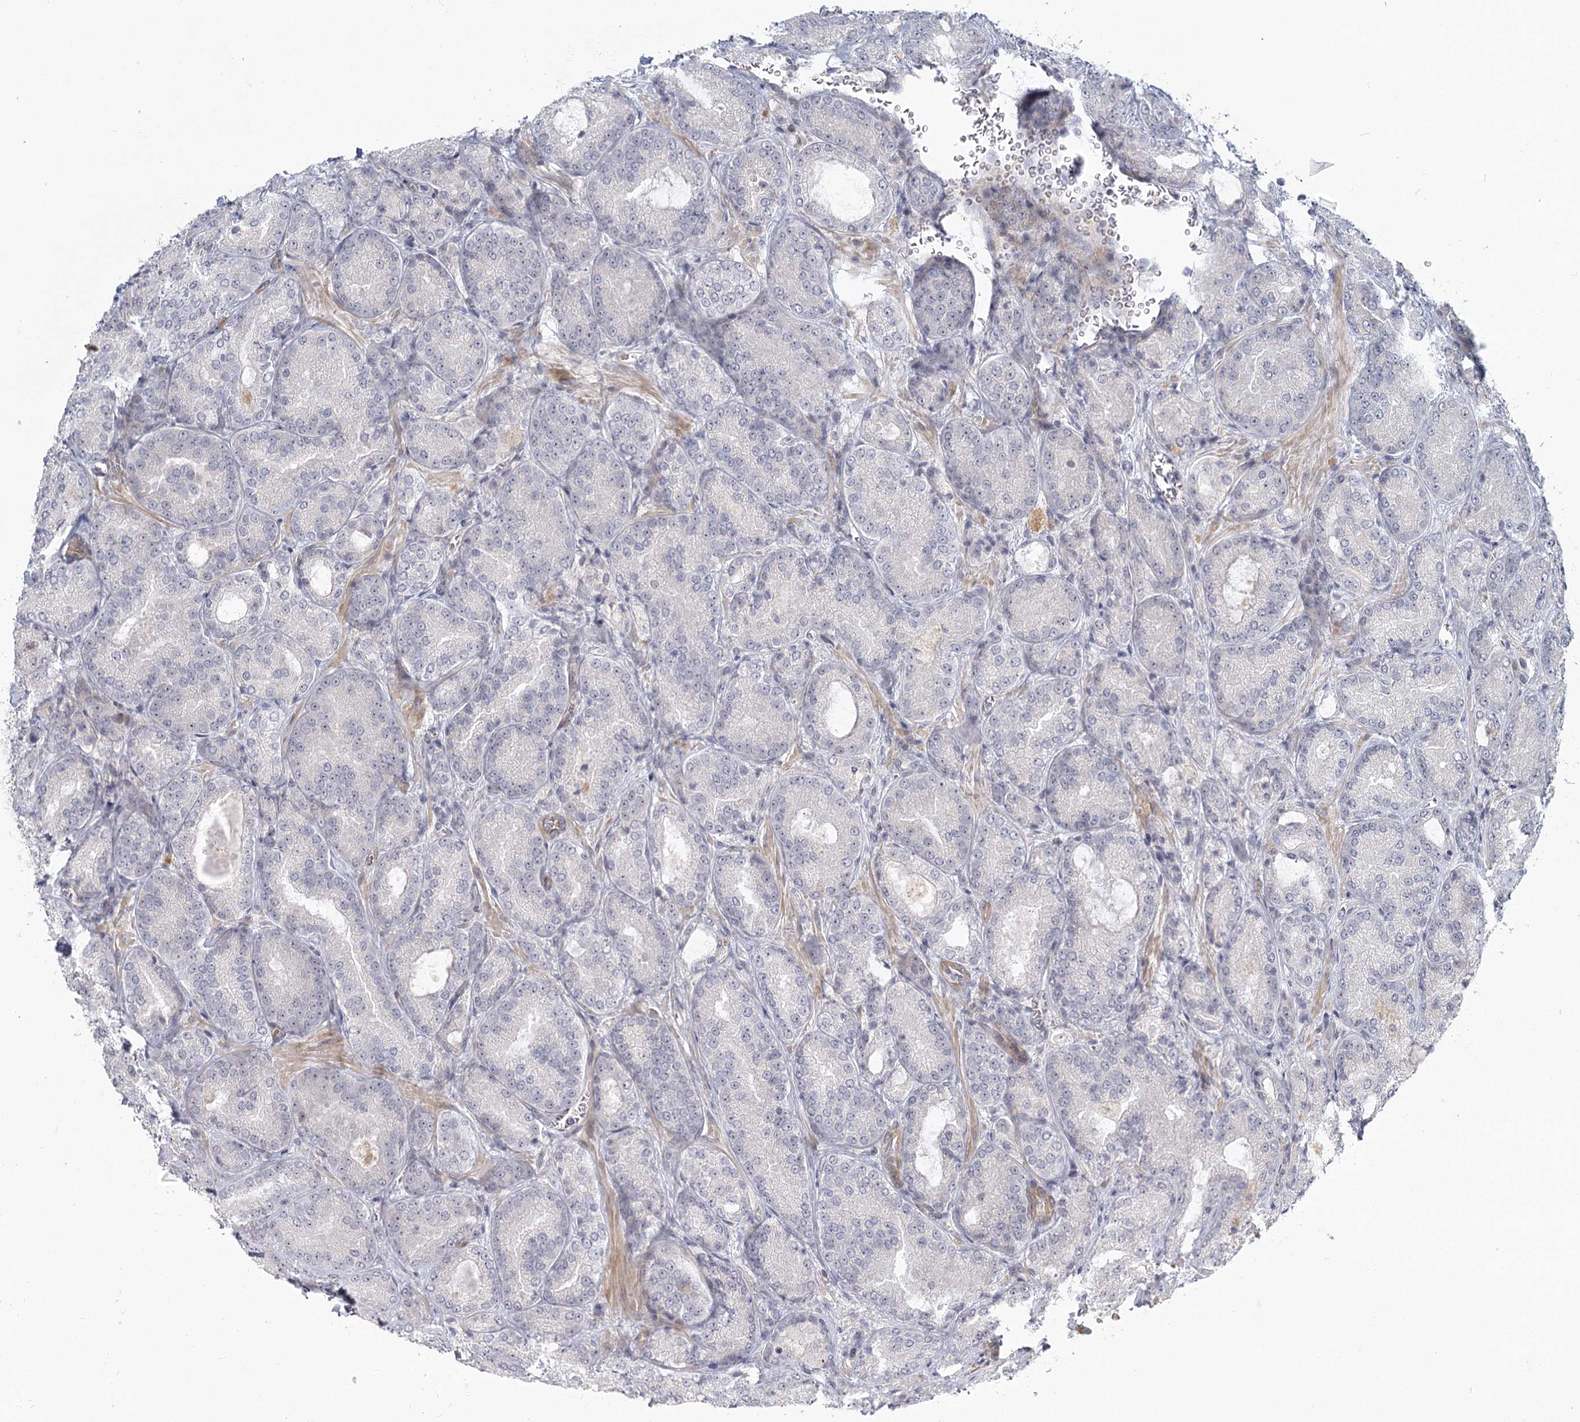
{"staining": {"intensity": "negative", "quantity": "none", "location": "none"}, "tissue": "prostate cancer", "cell_type": "Tumor cells", "image_type": "cancer", "snomed": [{"axis": "morphology", "description": "Adenocarcinoma, Low grade"}, {"axis": "topography", "description": "Prostate"}], "caption": "Immunohistochemical staining of adenocarcinoma (low-grade) (prostate) shows no significant positivity in tumor cells. (Immunohistochemistry (ihc), brightfield microscopy, high magnification).", "gene": "EXOSC7", "patient": {"sex": "male", "age": 74}}